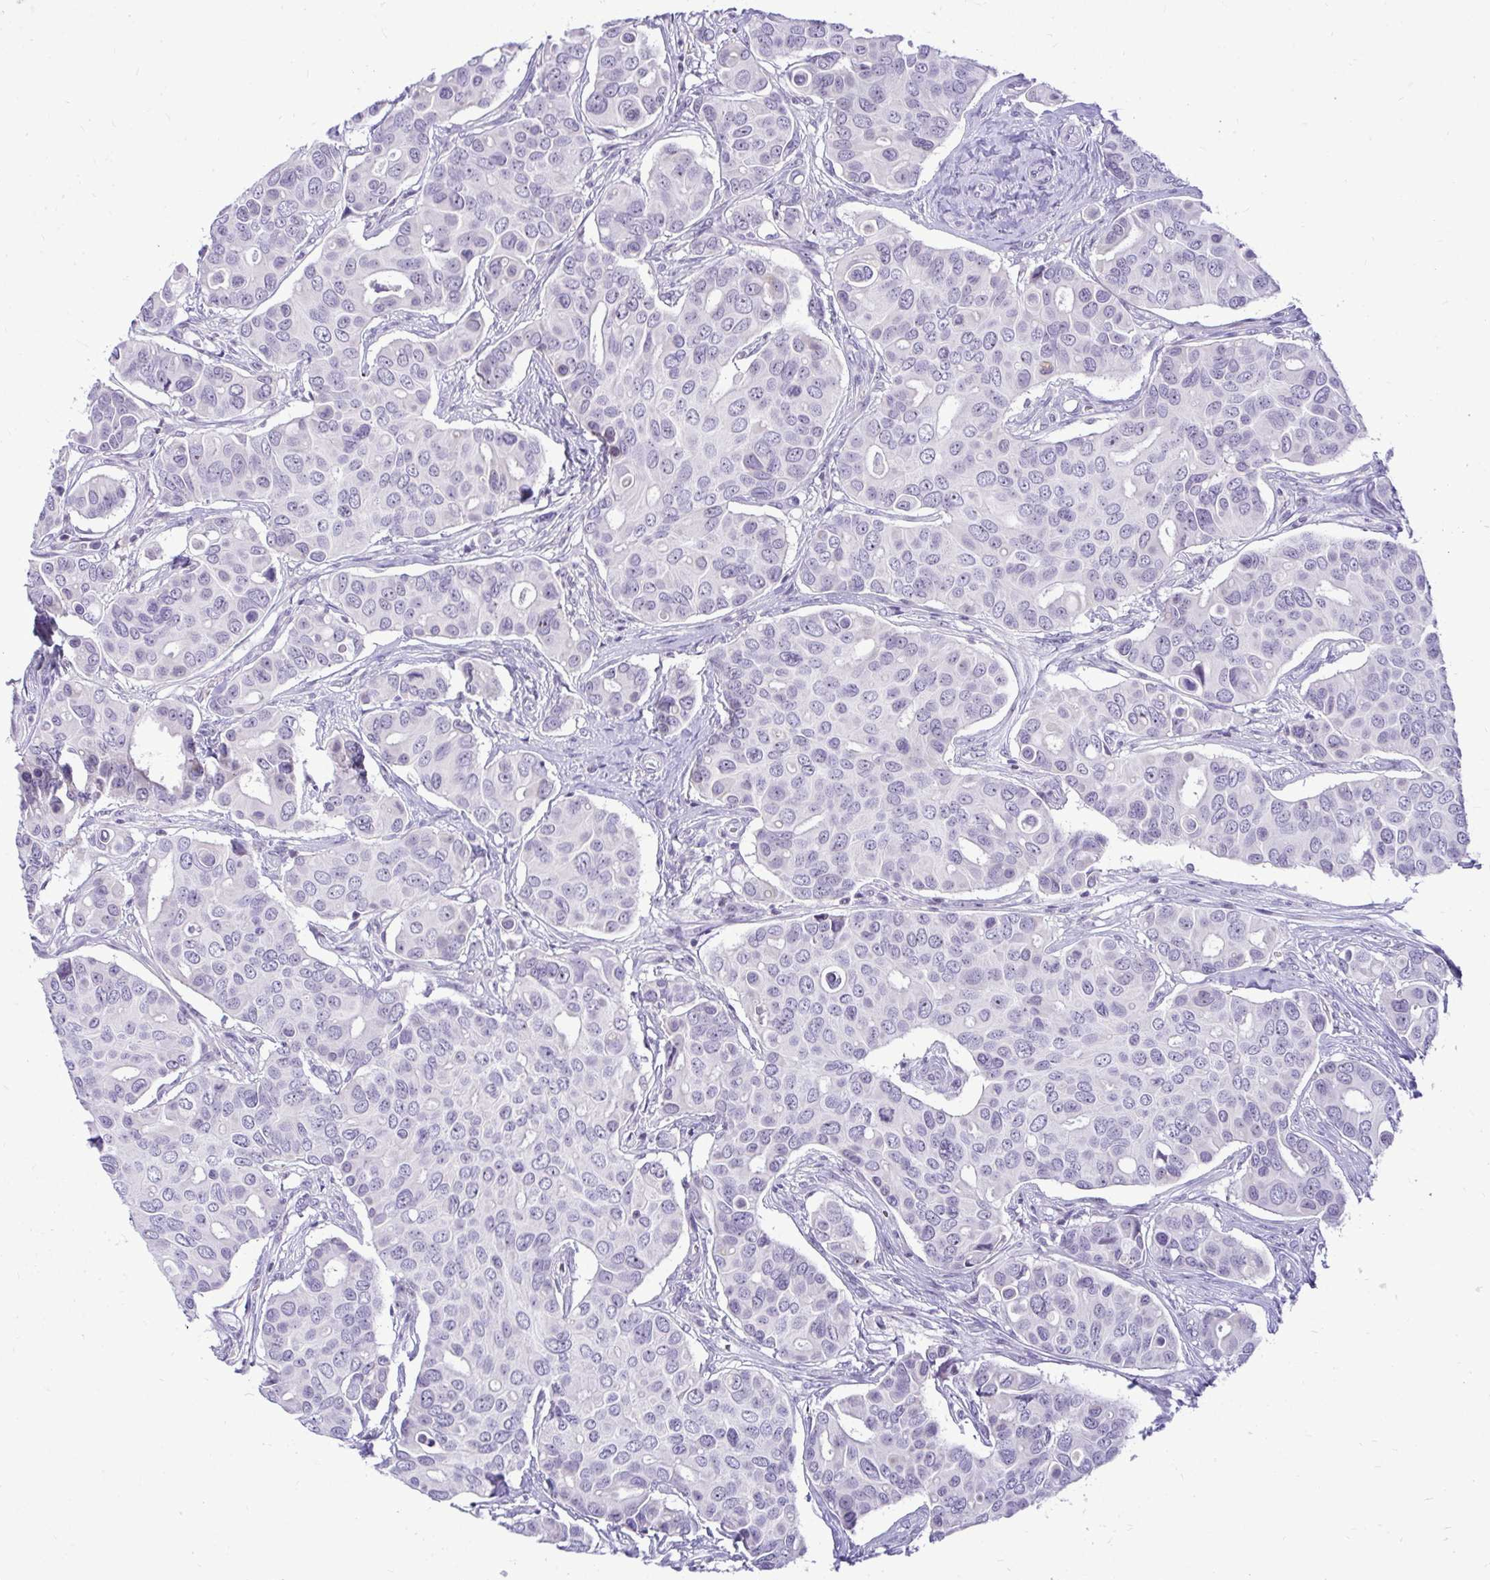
{"staining": {"intensity": "negative", "quantity": "none", "location": "none"}, "tissue": "breast cancer", "cell_type": "Tumor cells", "image_type": "cancer", "snomed": [{"axis": "morphology", "description": "Normal tissue, NOS"}, {"axis": "morphology", "description": "Duct carcinoma"}, {"axis": "topography", "description": "Skin"}, {"axis": "topography", "description": "Breast"}], "caption": "Immunohistochemistry (IHC) image of human breast invasive ductal carcinoma stained for a protein (brown), which displays no expression in tumor cells.", "gene": "NIFK", "patient": {"sex": "female", "age": 54}}